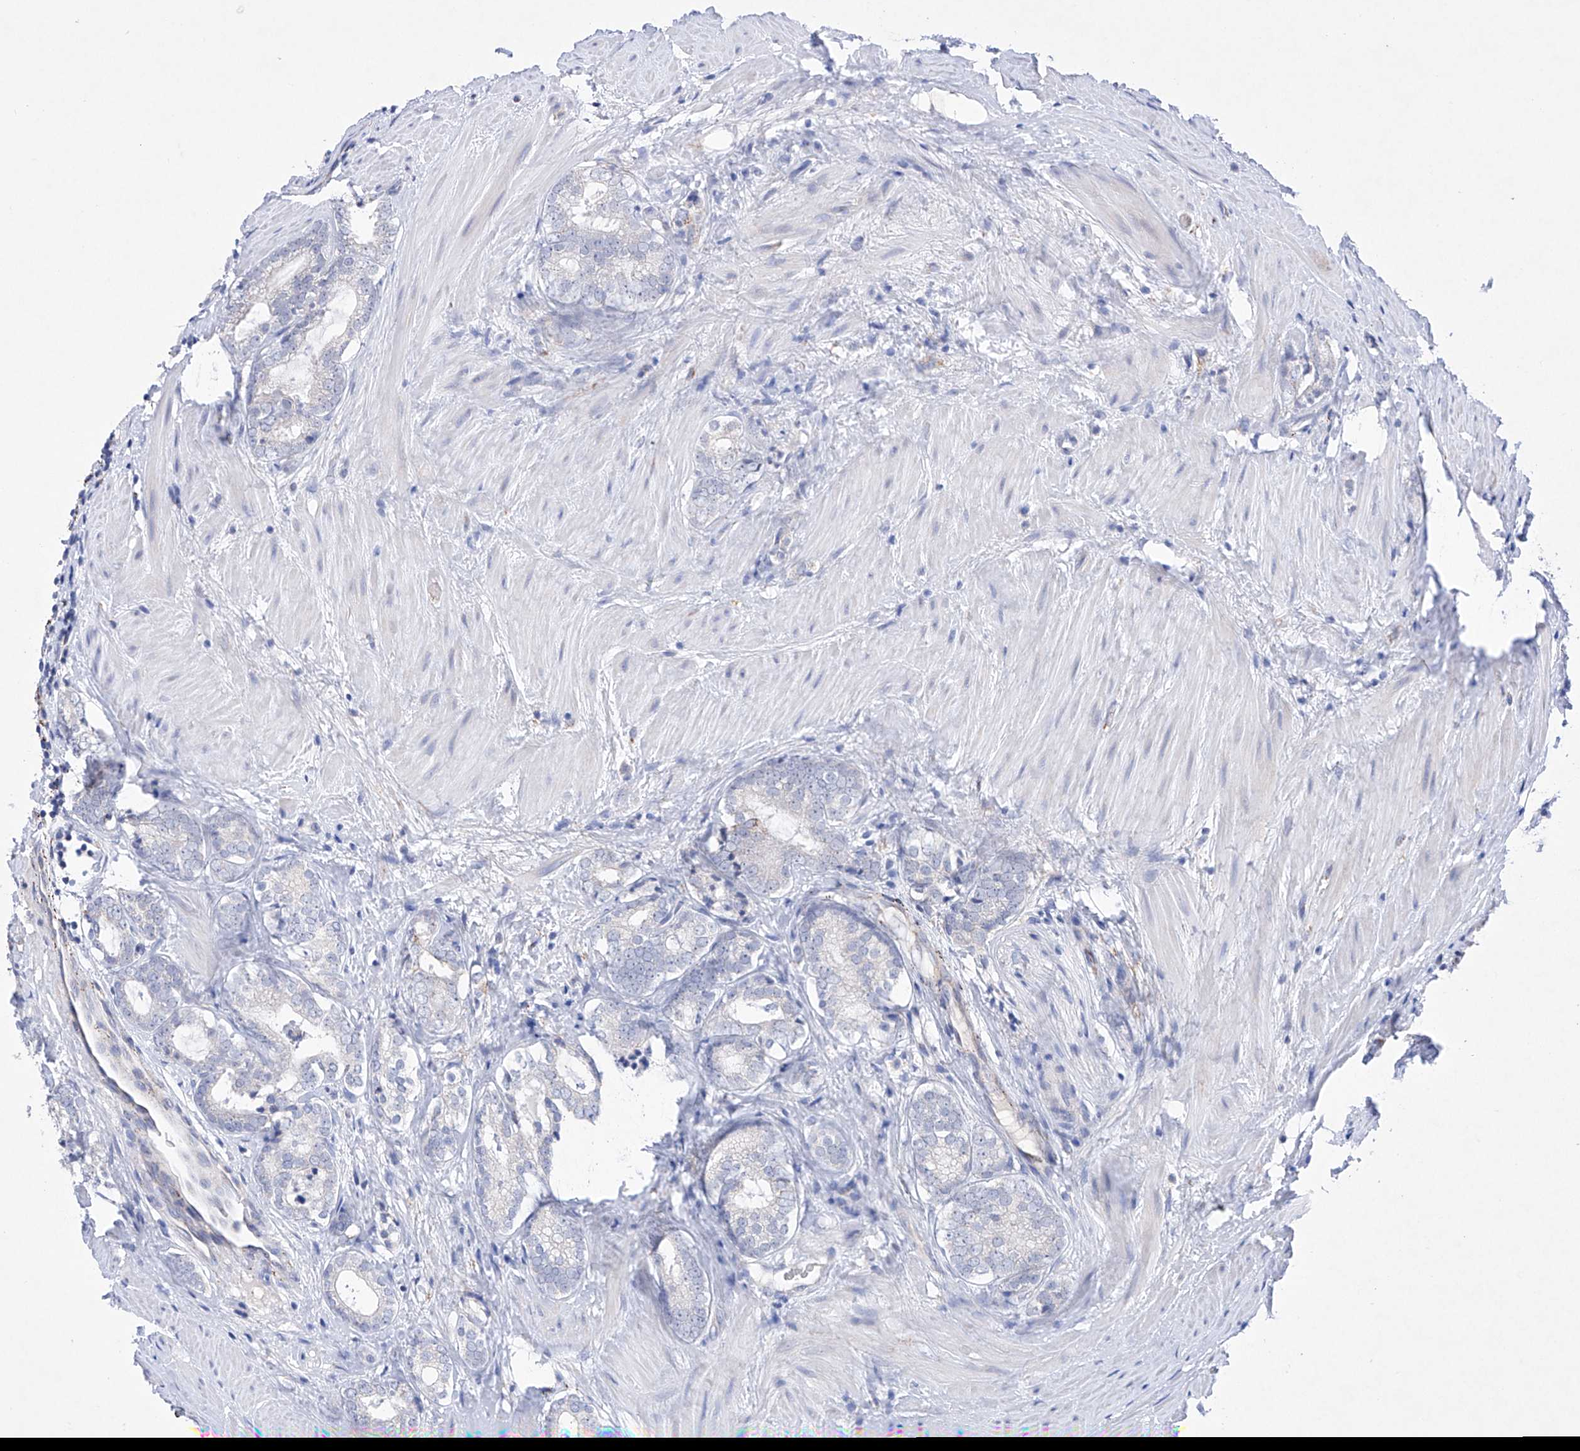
{"staining": {"intensity": "negative", "quantity": "none", "location": "none"}, "tissue": "prostate cancer", "cell_type": "Tumor cells", "image_type": "cancer", "snomed": [{"axis": "morphology", "description": "Adenocarcinoma, High grade"}, {"axis": "topography", "description": "Prostate"}], "caption": "This micrograph is of prostate high-grade adenocarcinoma stained with IHC to label a protein in brown with the nuclei are counter-stained blue. There is no expression in tumor cells. (DAB (3,3'-diaminobenzidine) IHC with hematoxylin counter stain).", "gene": "NRROS", "patient": {"sex": "male", "age": 63}}